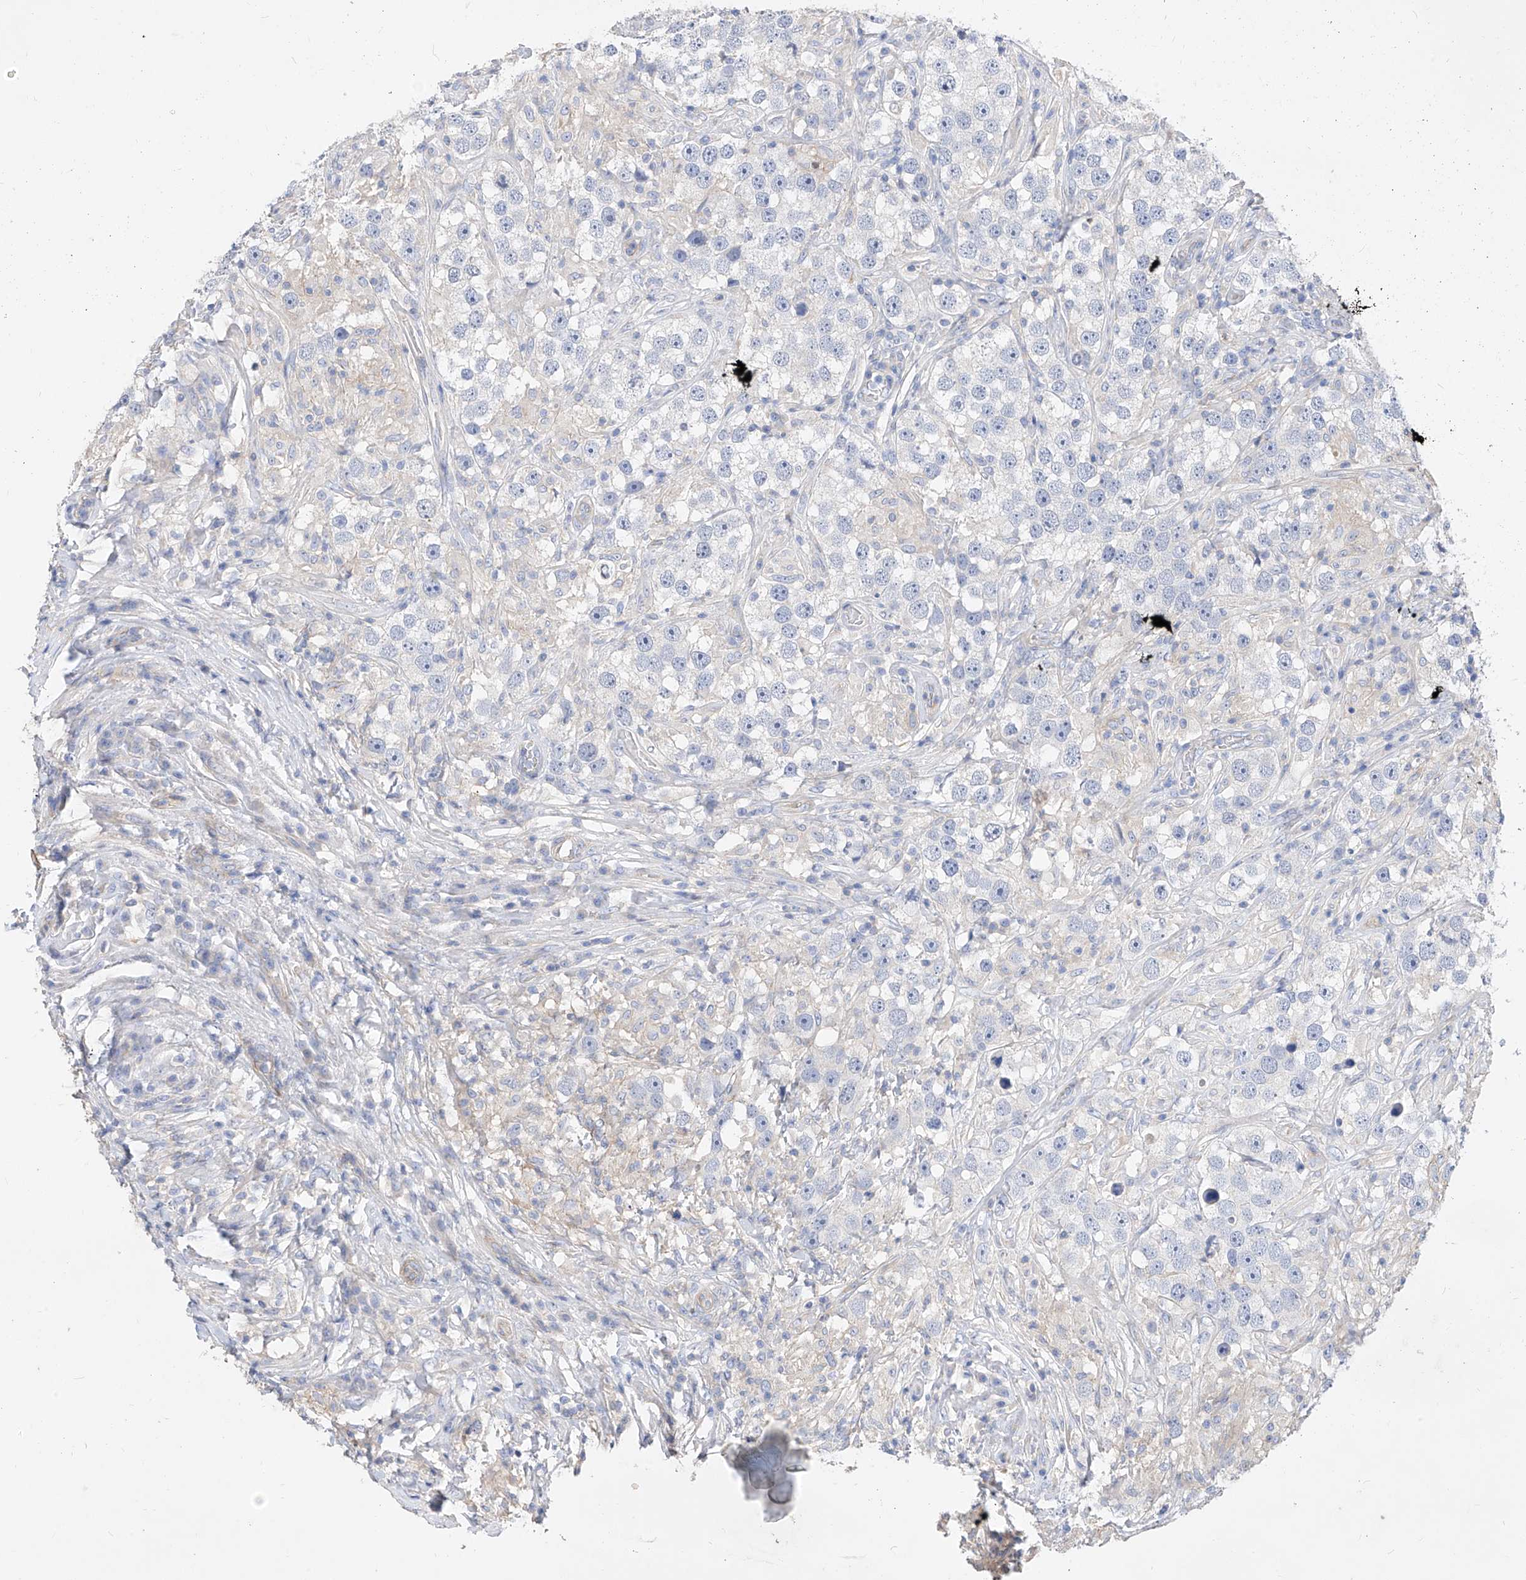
{"staining": {"intensity": "negative", "quantity": "none", "location": "none"}, "tissue": "testis cancer", "cell_type": "Tumor cells", "image_type": "cancer", "snomed": [{"axis": "morphology", "description": "Seminoma, NOS"}, {"axis": "topography", "description": "Testis"}], "caption": "Immunohistochemical staining of testis cancer displays no significant staining in tumor cells.", "gene": "SCGB2A1", "patient": {"sex": "male", "age": 49}}